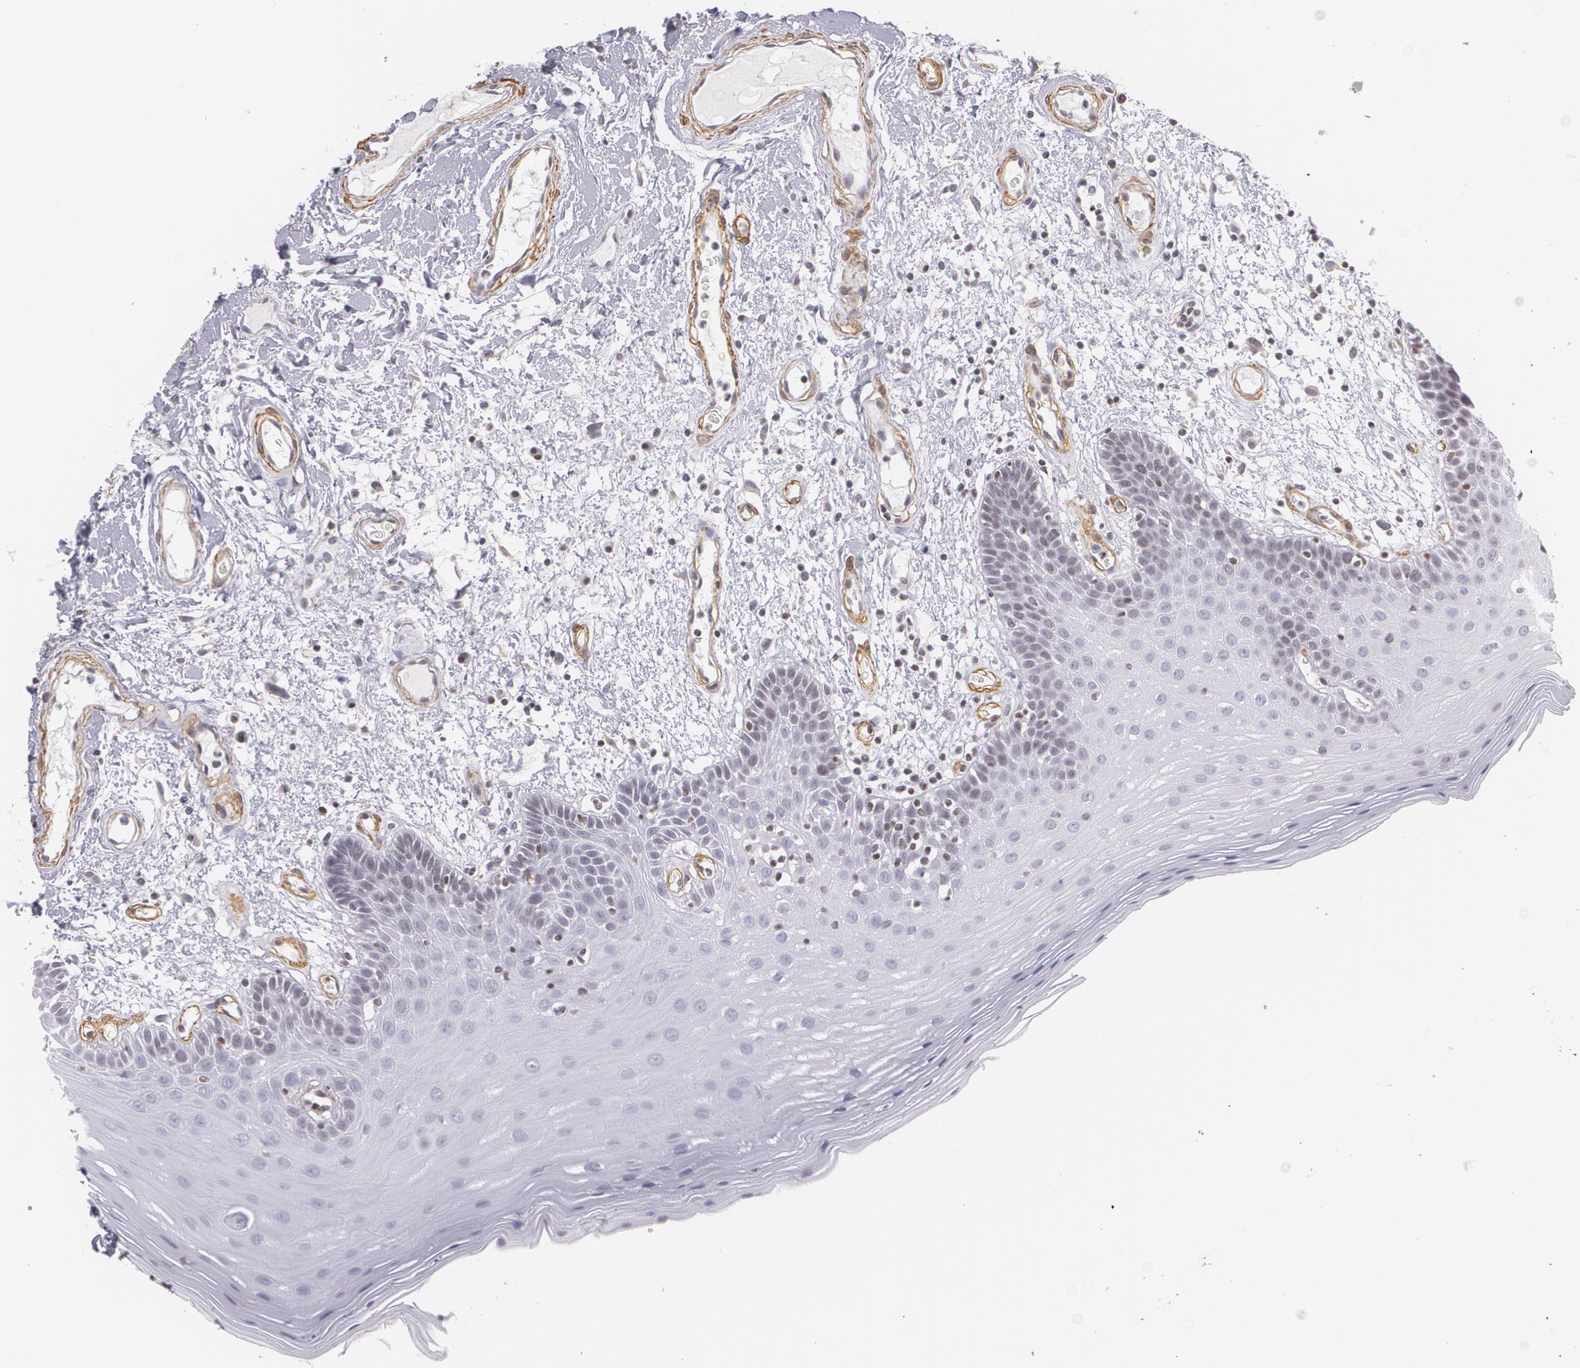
{"staining": {"intensity": "negative", "quantity": "none", "location": "none"}, "tissue": "oral mucosa", "cell_type": "Squamous epithelial cells", "image_type": "normal", "snomed": [{"axis": "morphology", "description": "Normal tissue, NOS"}, {"axis": "morphology", "description": "Squamous cell carcinoma, NOS"}, {"axis": "topography", "description": "Skeletal muscle"}, {"axis": "topography", "description": "Oral tissue"}, {"axis": "topography", "description": "Head-Neck"}], "caption": "Immunohistochemical staining of benign human oral mucosa exhibits no significant staining in squamous epithelial cells.", "gene": "VAMP1", "patient": {"sex": "male", "age": 71}}